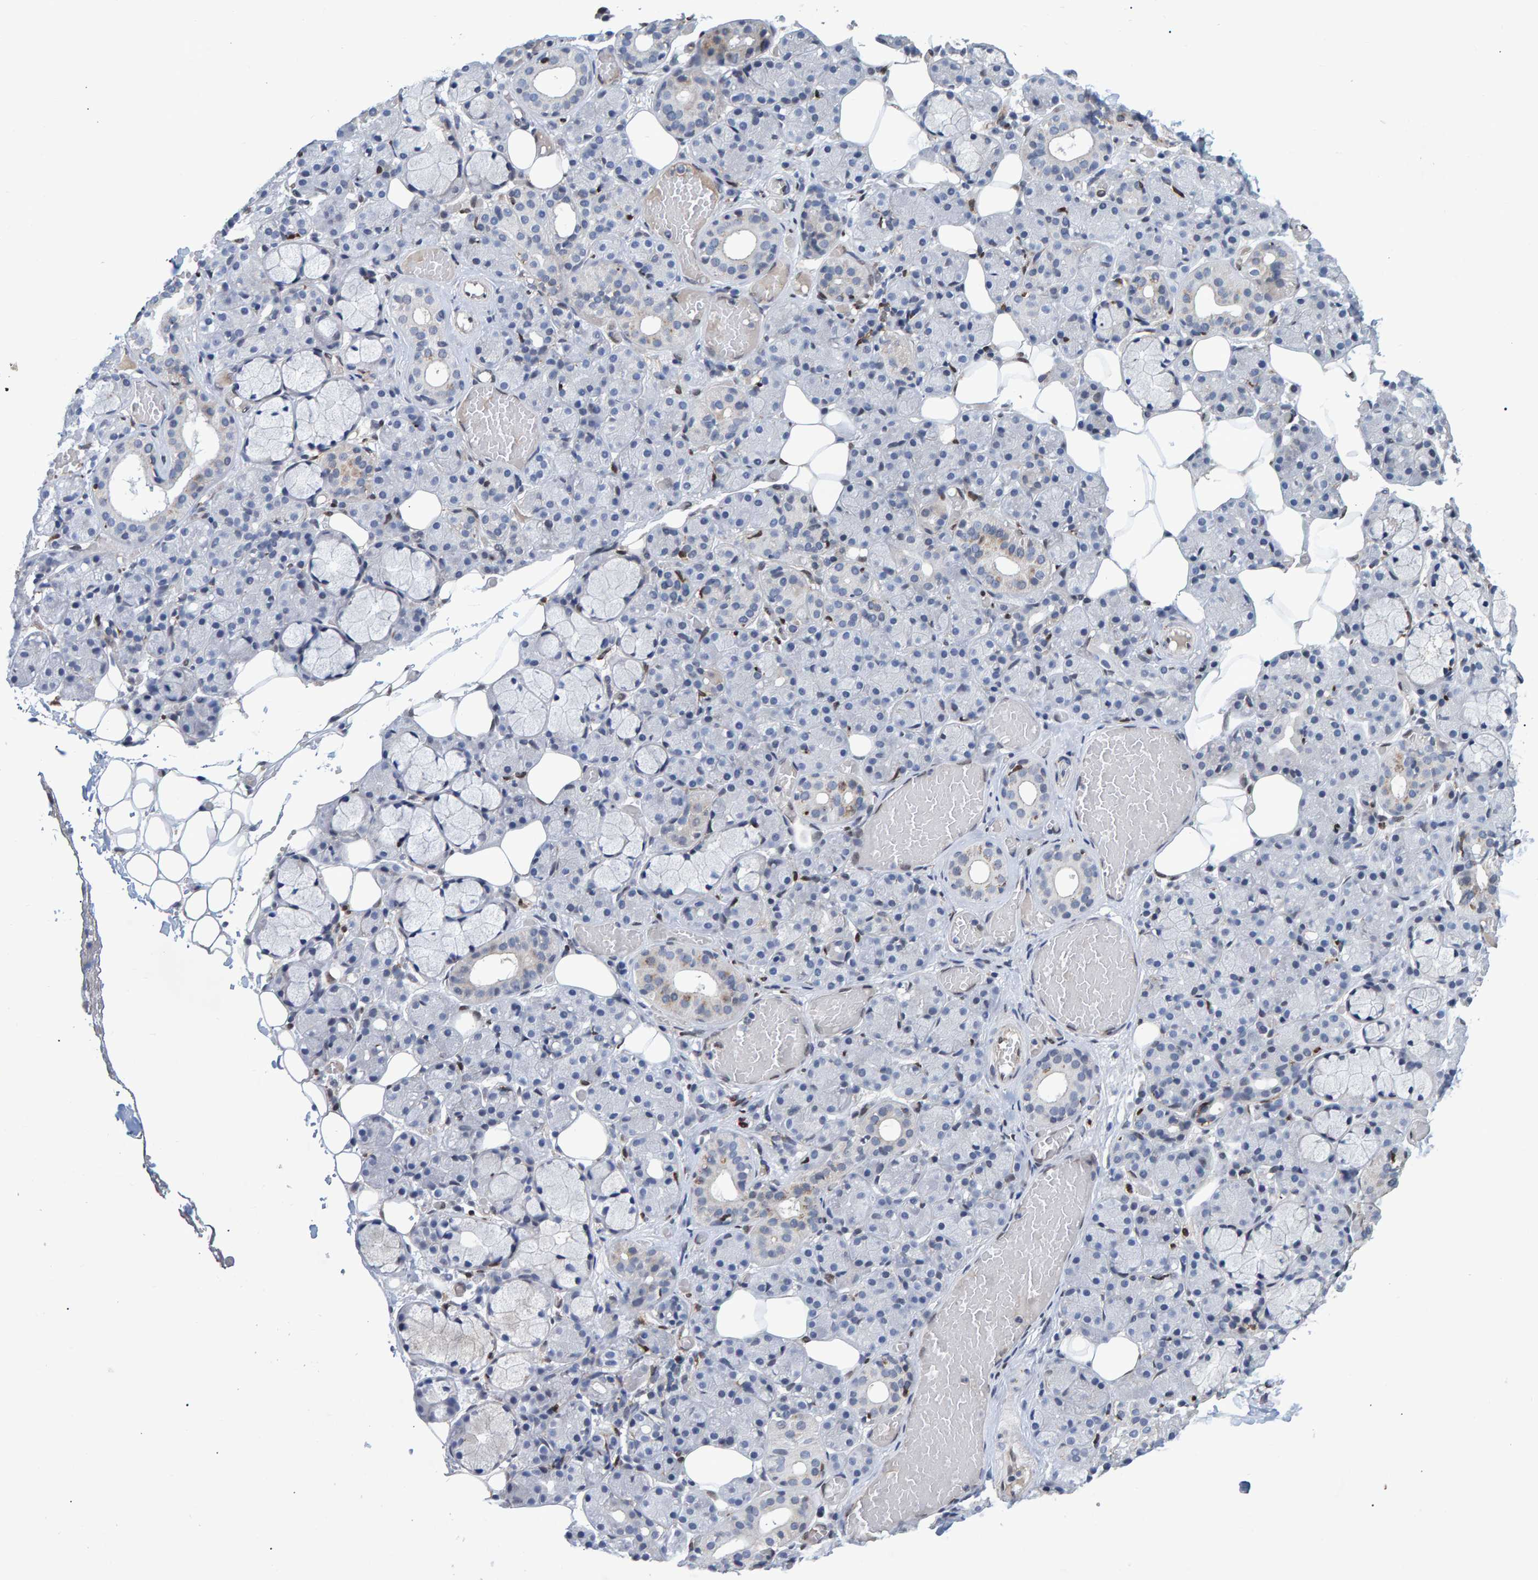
{"staining": {"intensity": "weak", "quantity": "<25%", "location": "cytoplasmic/membranous"}, "tissue": "salivary gland", "cell_type": "Glandular cells", "image_type": "normal", "snomed": [{"axis": "morphology", "description": "Normal tissue, NOS"}, {"axis": "topography", "description": "Salivary gland"}], "caption": "IHC image of benign salivary gland: human salivary gland stained with DAB (3,3'-diaminobenzidine) shows no significant protein expression in glandular cells. (DAB (3,3'-diaminobenzidine) immunohistochemistry, high magnification).", "gene": "QKI", "patient": {"sex": "male", "age": 63}}